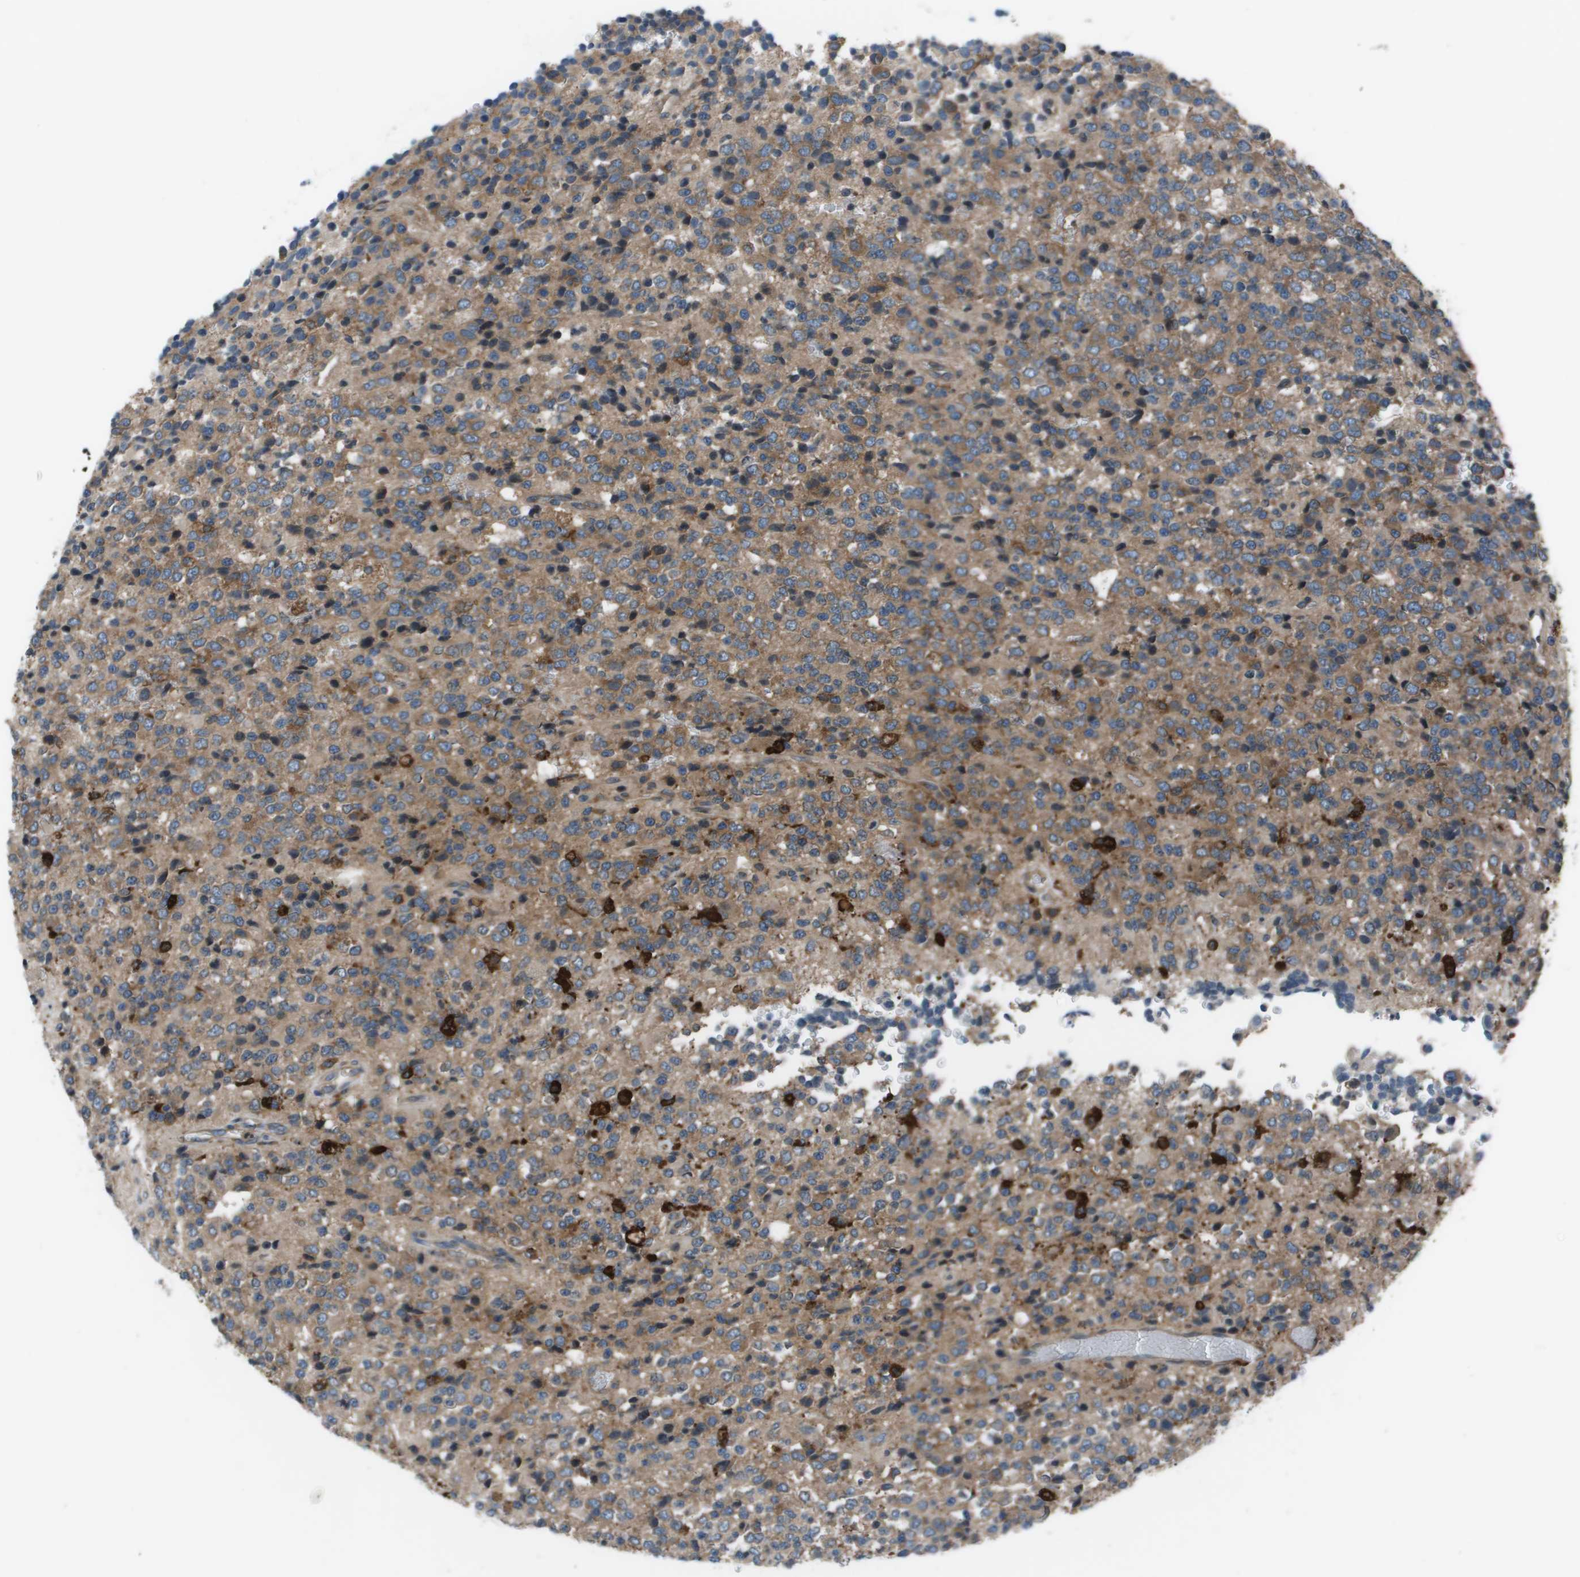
{"staining": {"intensity": "moderate", "quantity": ">75%", "location": "cytoplasmic/membranous"}, "tissue": "glioma", "cell_type": "Tumor cells", "image_type": "cancer", "snomed": [{"axis": "morphology", "description": "Glioma, malignant, High grade"}, {"axis": "topography", "description": "pancreas cauda"}], "caption": "The immunohistochemical stain labels moderate cytoplasmic/membranous positivity in tumor cells of high-grade glioma (malignant) tissue. (DAB IHC with brightfield microscopy, high magnification).", "gene": "EIF3B", "patient": {"sex": "male", "age": 60}}